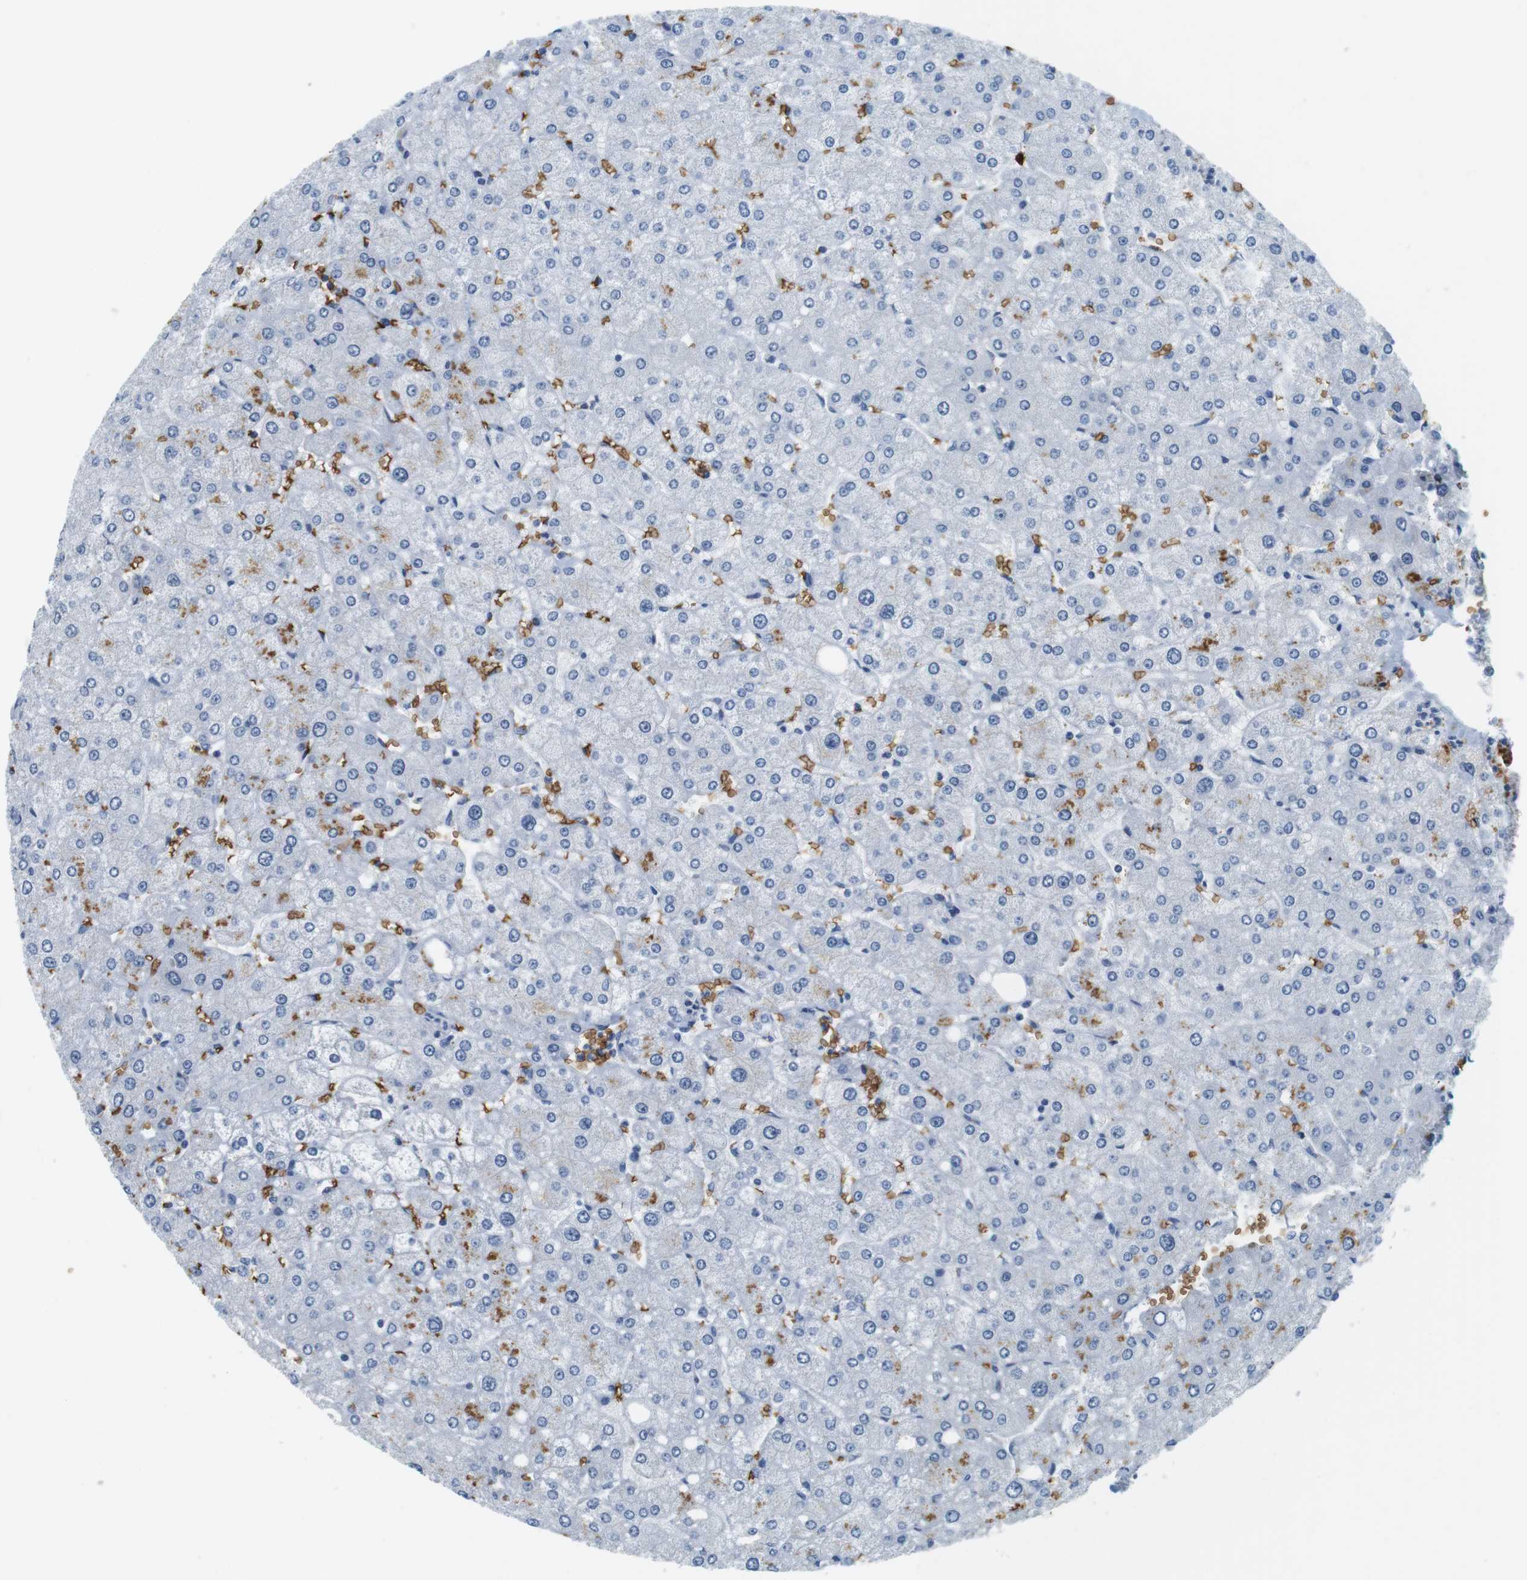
{"staining": {"intensity": "negative", "quantity": "none", "location": "none"}, "tissue": "liver", "cell_type": "Cholangiocytes", "image_type": "normal", "snomed": [{"axis": "morphology", "description": "Normal tissue, NOS"}, {"axis": "topography", "description": "Liver"}], "caption": "This is a micrograph of immunohistochemistry staining of normal liver, which shows no staining in cholangiocytes. The staining is performed using DAB (3,3'-diaminobenzidine) brown chromogen with nuclei counter-stained in using hematoxylin.", "gene": "SLC4A1", "patient": {"sex": "male", "age": 55}}